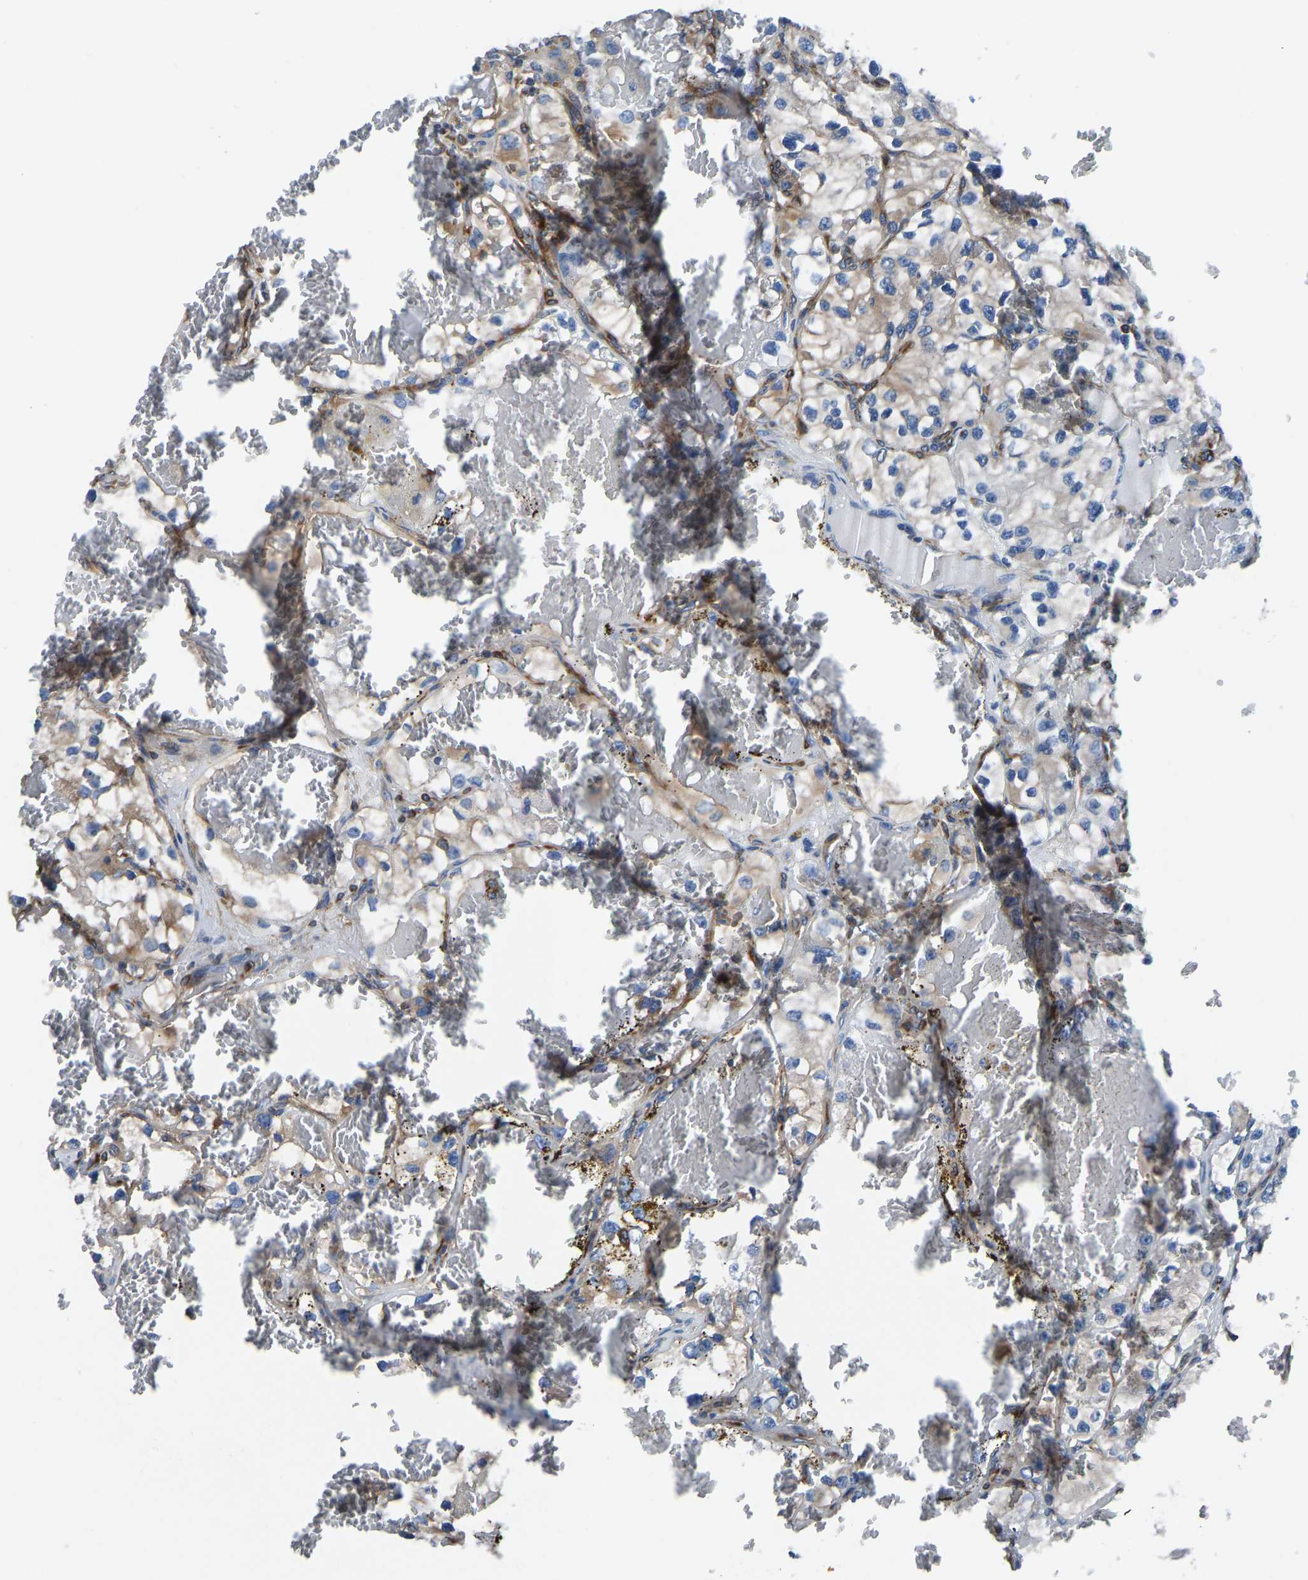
{"staining": {"intensity": "weak", "quantity": ">75%", "location": "cytoplasmic/membranous"}, "tissue": "renal cancer", "cell_type": "Tumor cells", "image_type": "cancer", "snomed": [{"axis": "morphology", "description": "Adenocarcinoma, NOS"}, {"axis": "topography", "description": "Kidney"}], "caption": "Immunohistochemical staining of human renal adenocarcinoma exhibits low levels of weak cytoplasmic/membranous protein staining in about >75% of tumor cells. (IHC, brightfield microscopy, high magnification).", "gene": "PRKAR1A", "patient": {"sex": "female", "age": 57}}